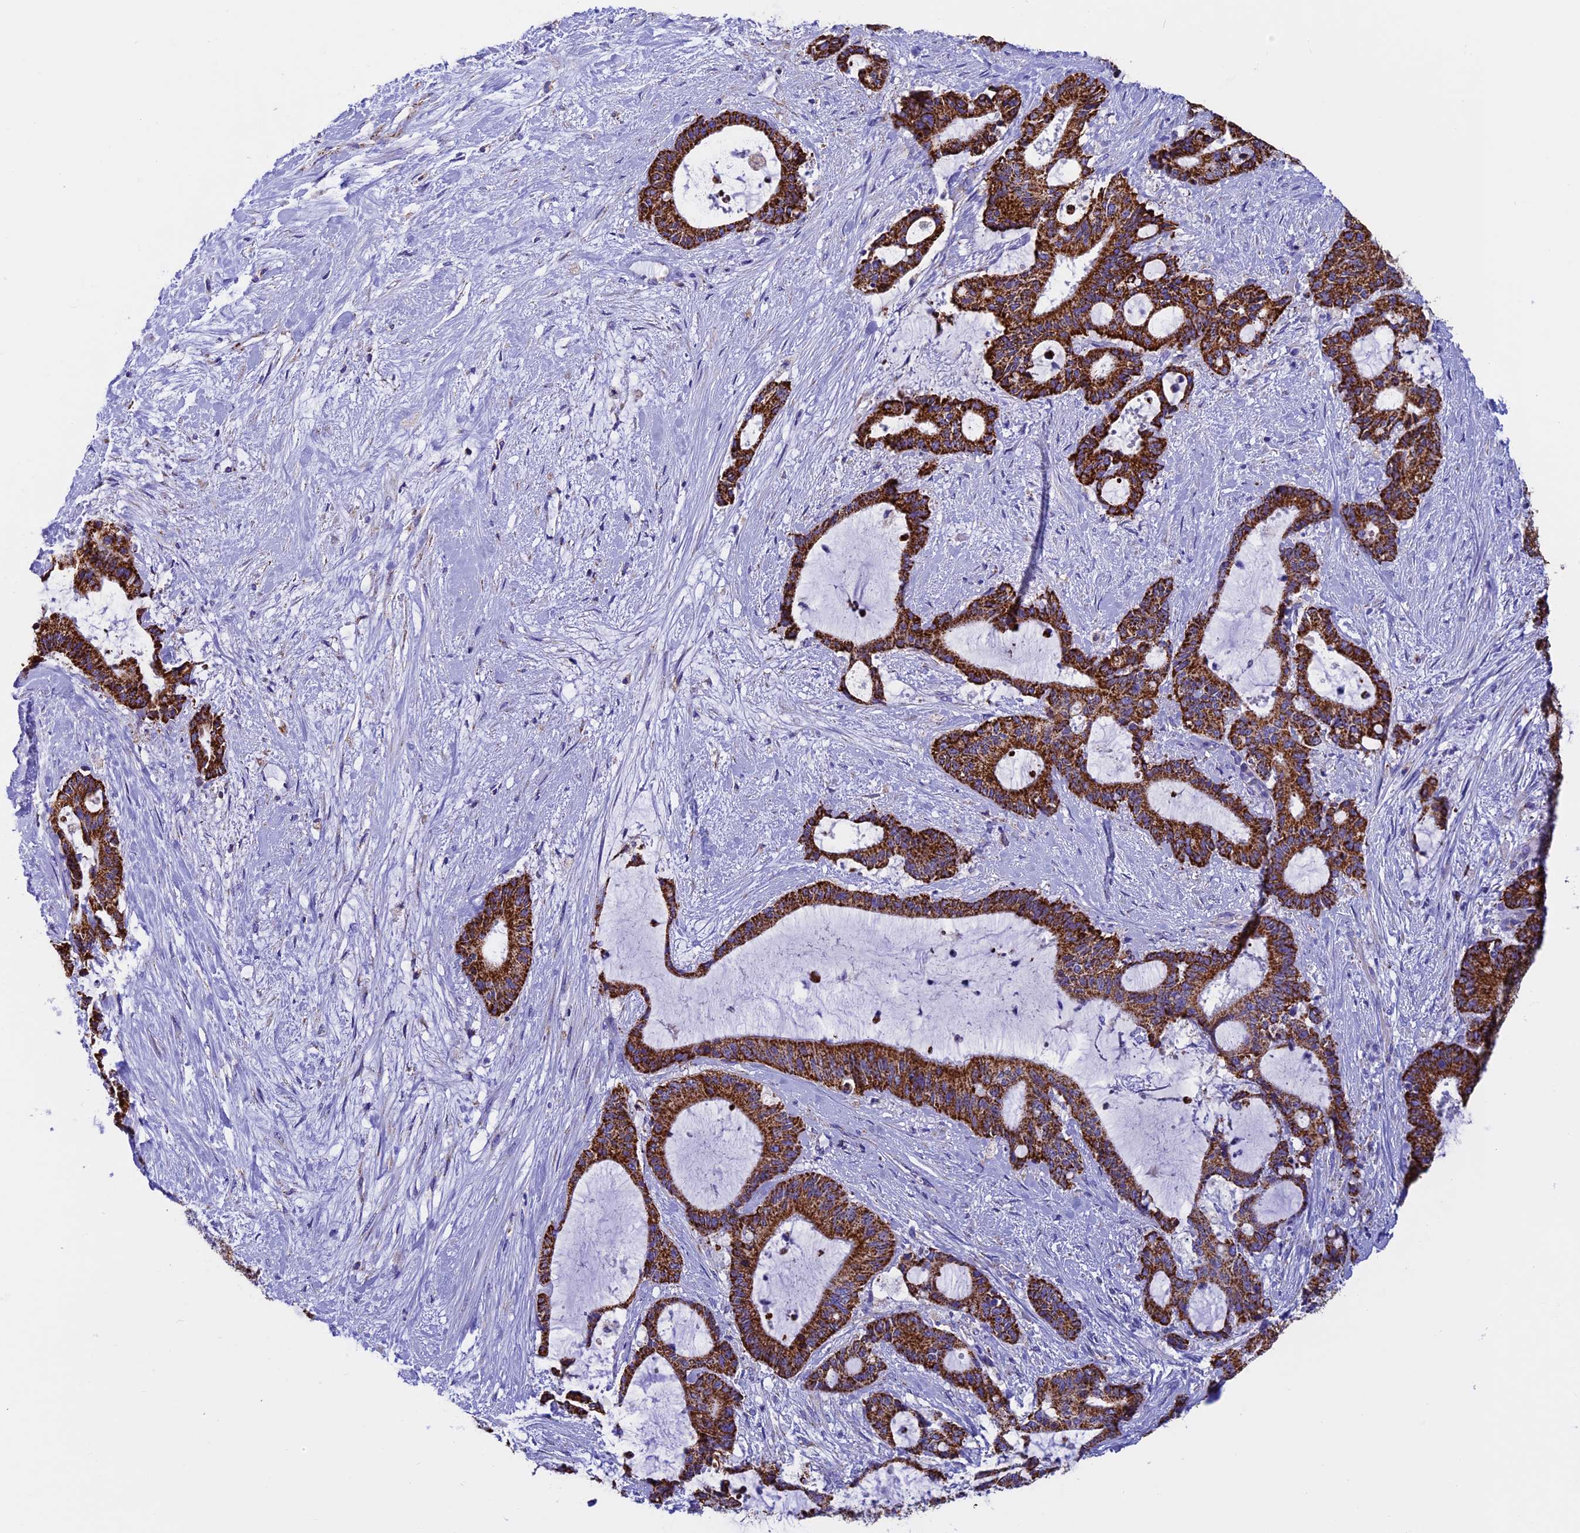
{"staining": {"intensity": "strong", "quantity": ">75%", "location": "cytoplasmic/membranous"}, "tissue": "liver cancer", "cell_type": "Tumor cells", "image_type": "cancer", "snomed": [{"axis": "morphology", "description": "Normal tissue, NOS"}, {"axis": "morphology", "description": "Cholangiocarcinoma"}, {"axis": "topography", "description": "Liver"}, {"axis": "topography", "description": "Peripheral nerve tissue"}], "caption": "Immunohistochemical staining of liver cholangiocarcinoma reveals high levels of strong cytoplasmic/membranous staining in about >75% of tumor cells.", "gene": "SLC8B1", "patient": {"sex": "female", "age": 73}}